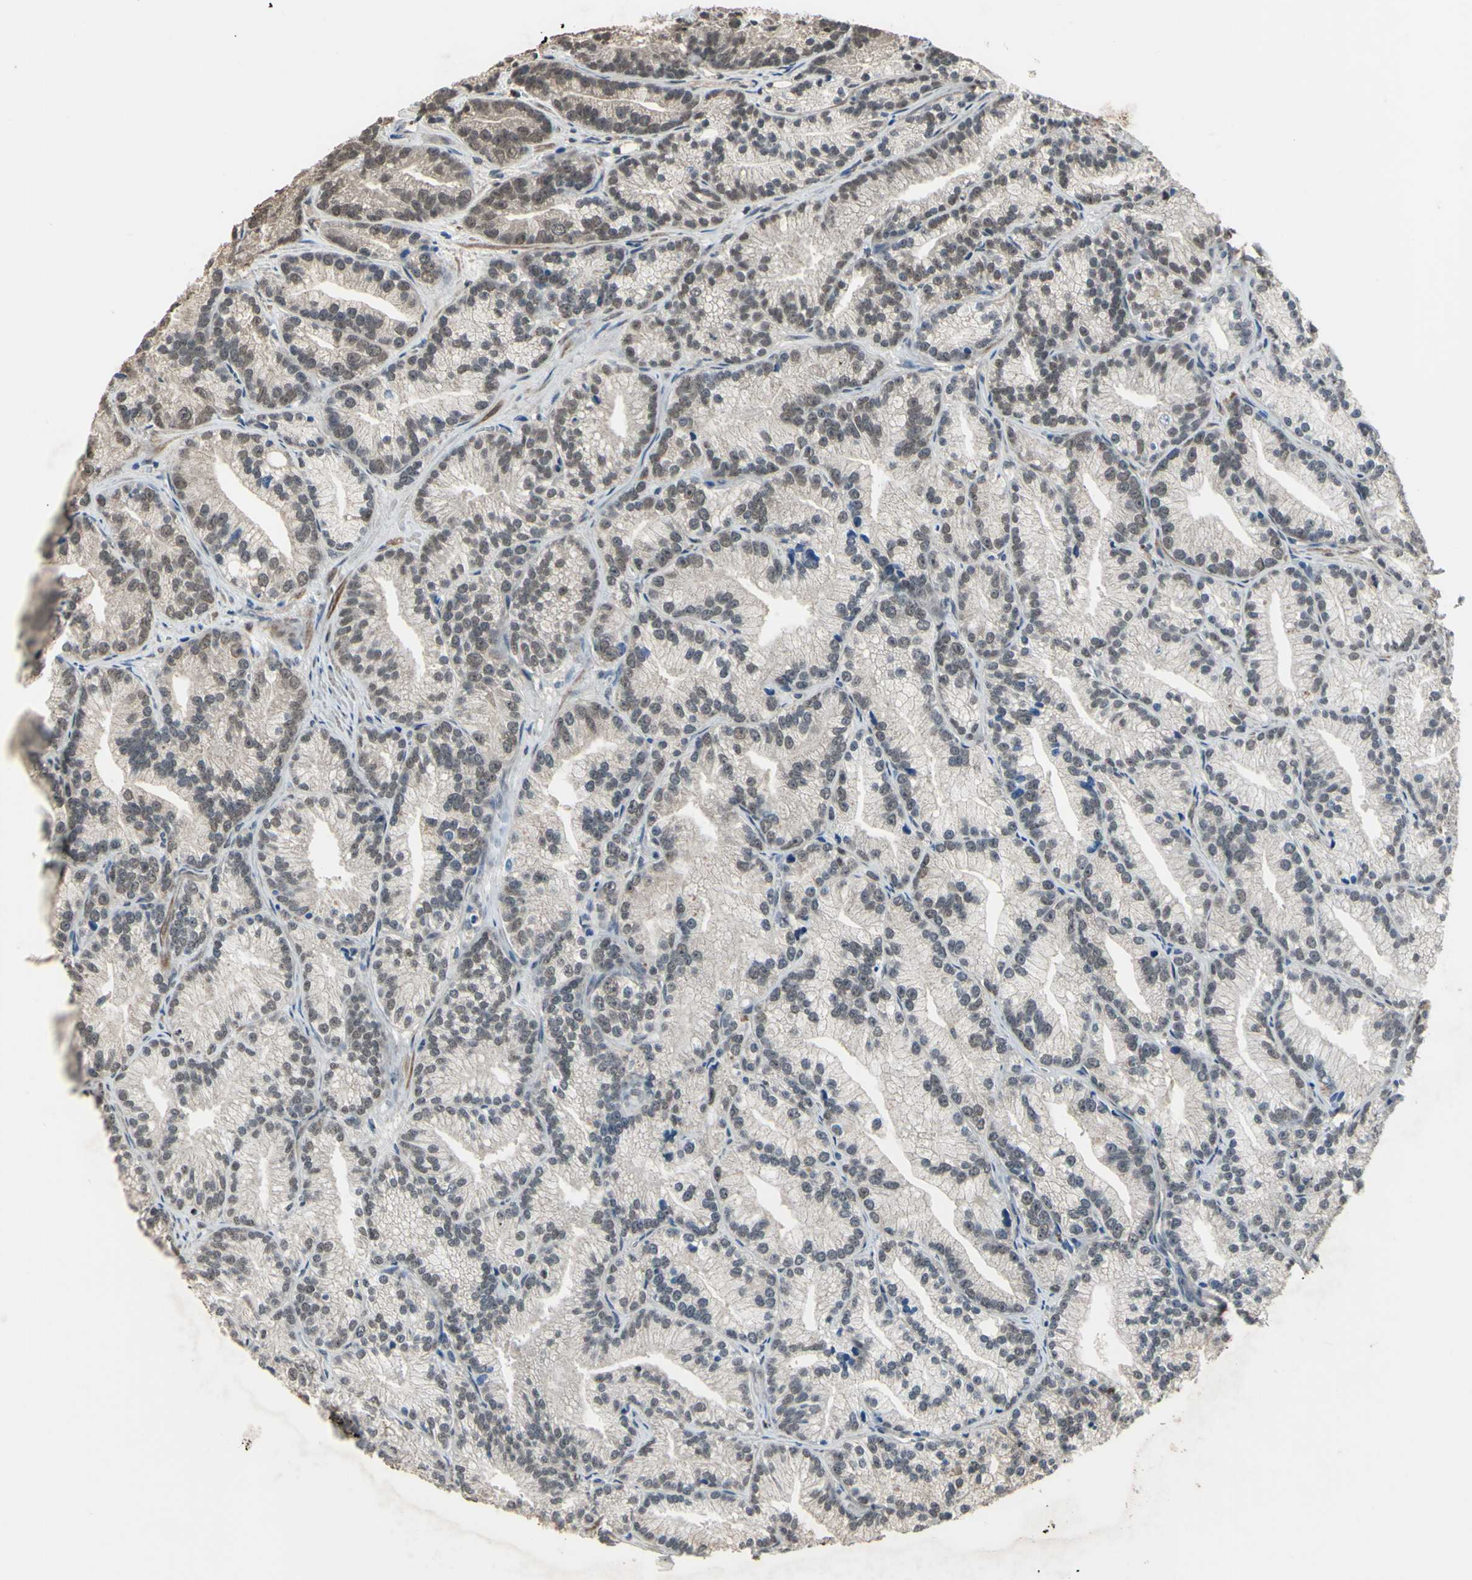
{"staining": {"intensity": "weak", "quantity": "25%-75%", "location": "nuclear"}, "tissue": "prostate cancer", "cell_type": "Tumor cells", "image_type": "cancer", "snomed": [{"axis": "morphology", "description": "Adenocarcinoma, Low grade"}, {"axis": "topography", "description": "Prostate"}], "caption": "Tumor cells show low levels of weak nuclear positivity in about 25%-75% of cells in human prostate cancer (low-grade adenocarcinoma).", "gene": "ZNF174", "patient": {"sex": "male", "age": 89}}